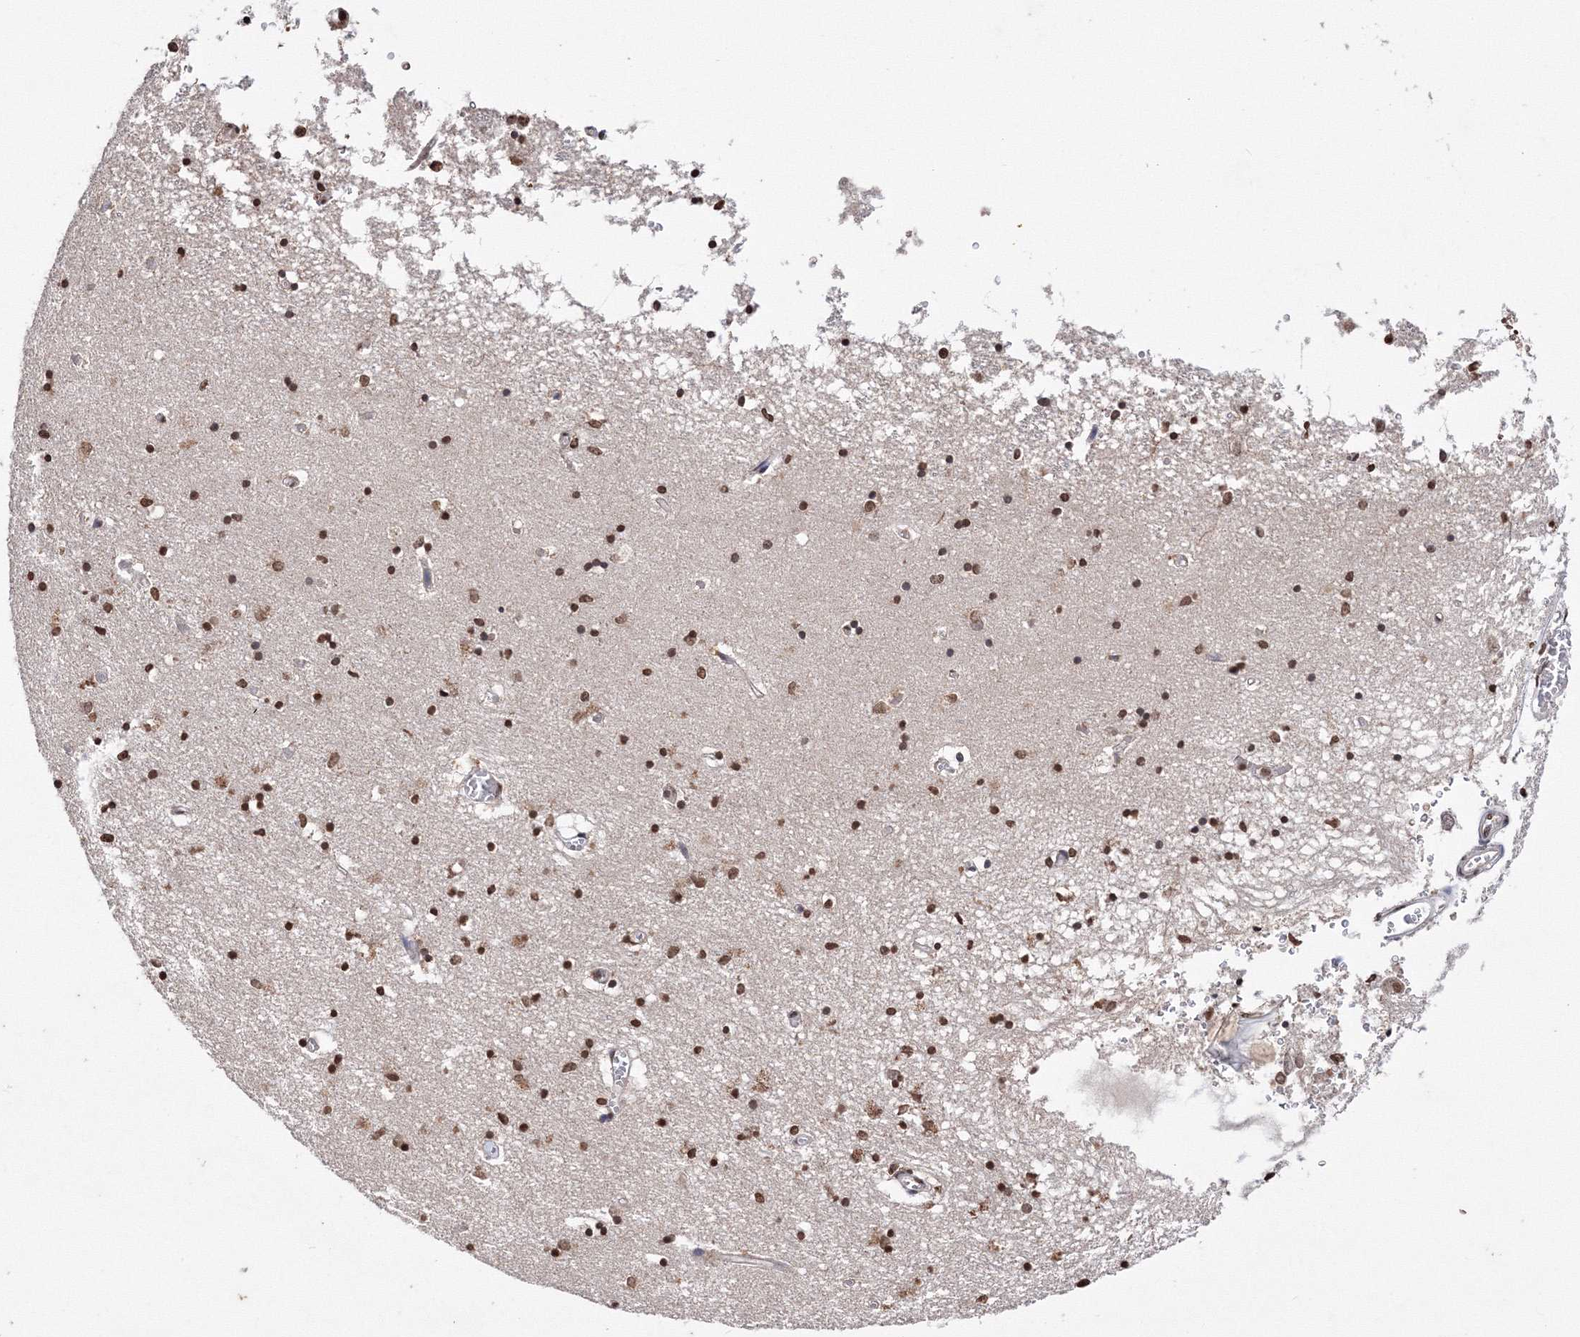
{"staining": {"intensity": "strong", "quantity": ">75%", "location": "nuclear"}, "tissue": "hippocampus", "cell_type": "Glial cells", "image_type": "normal", "snomed": [{"axis": "morphology", "description": "Normal tissue, NOS"}, {"axis": "topography", "description": "Hippocampus"}], "caption": "Immunohistochemical staining of unremarkable hippocampus shows high levels of strong nuclear staining in approximately >75% of glial cells.", "gene": "GPN1", "patient": {"sex": "male", "age": 70}}